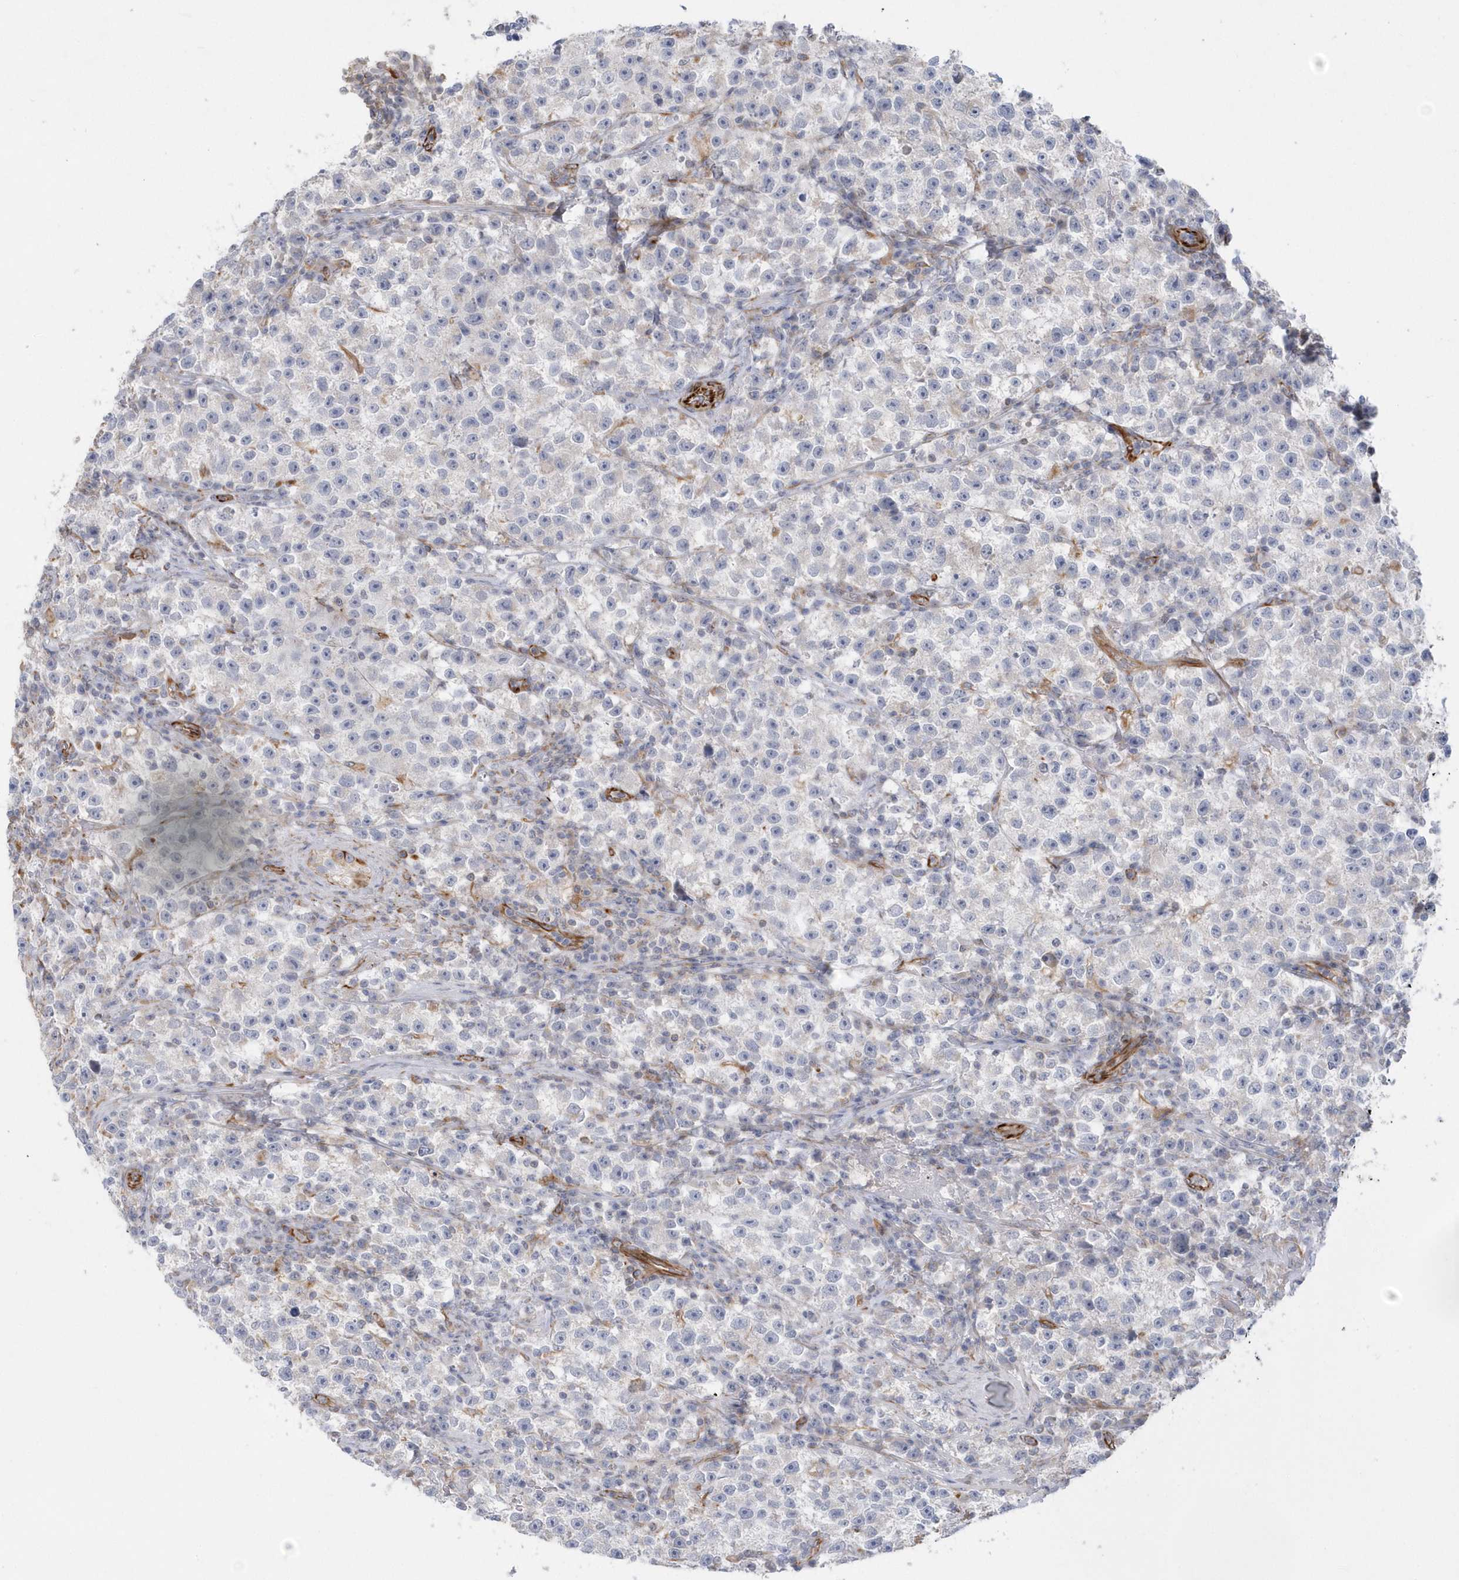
{"staining": {"intensity": "negative", "quantity": "none", "location": "none"}, "tissue": "testis cancer", "cell_type": "Tumor cells", "image_type": "cancer", "snomed": [{"axis": "morphology", "description": "Seminoma, NOS"}, {"axis": "topography", "description": "Testis"}], "caption": "Histopathology image shows no significant protein expression in tumor cells of testis seminoma.", "gene": "RAB17", "patient": {"sex": "male", "age": 22}}